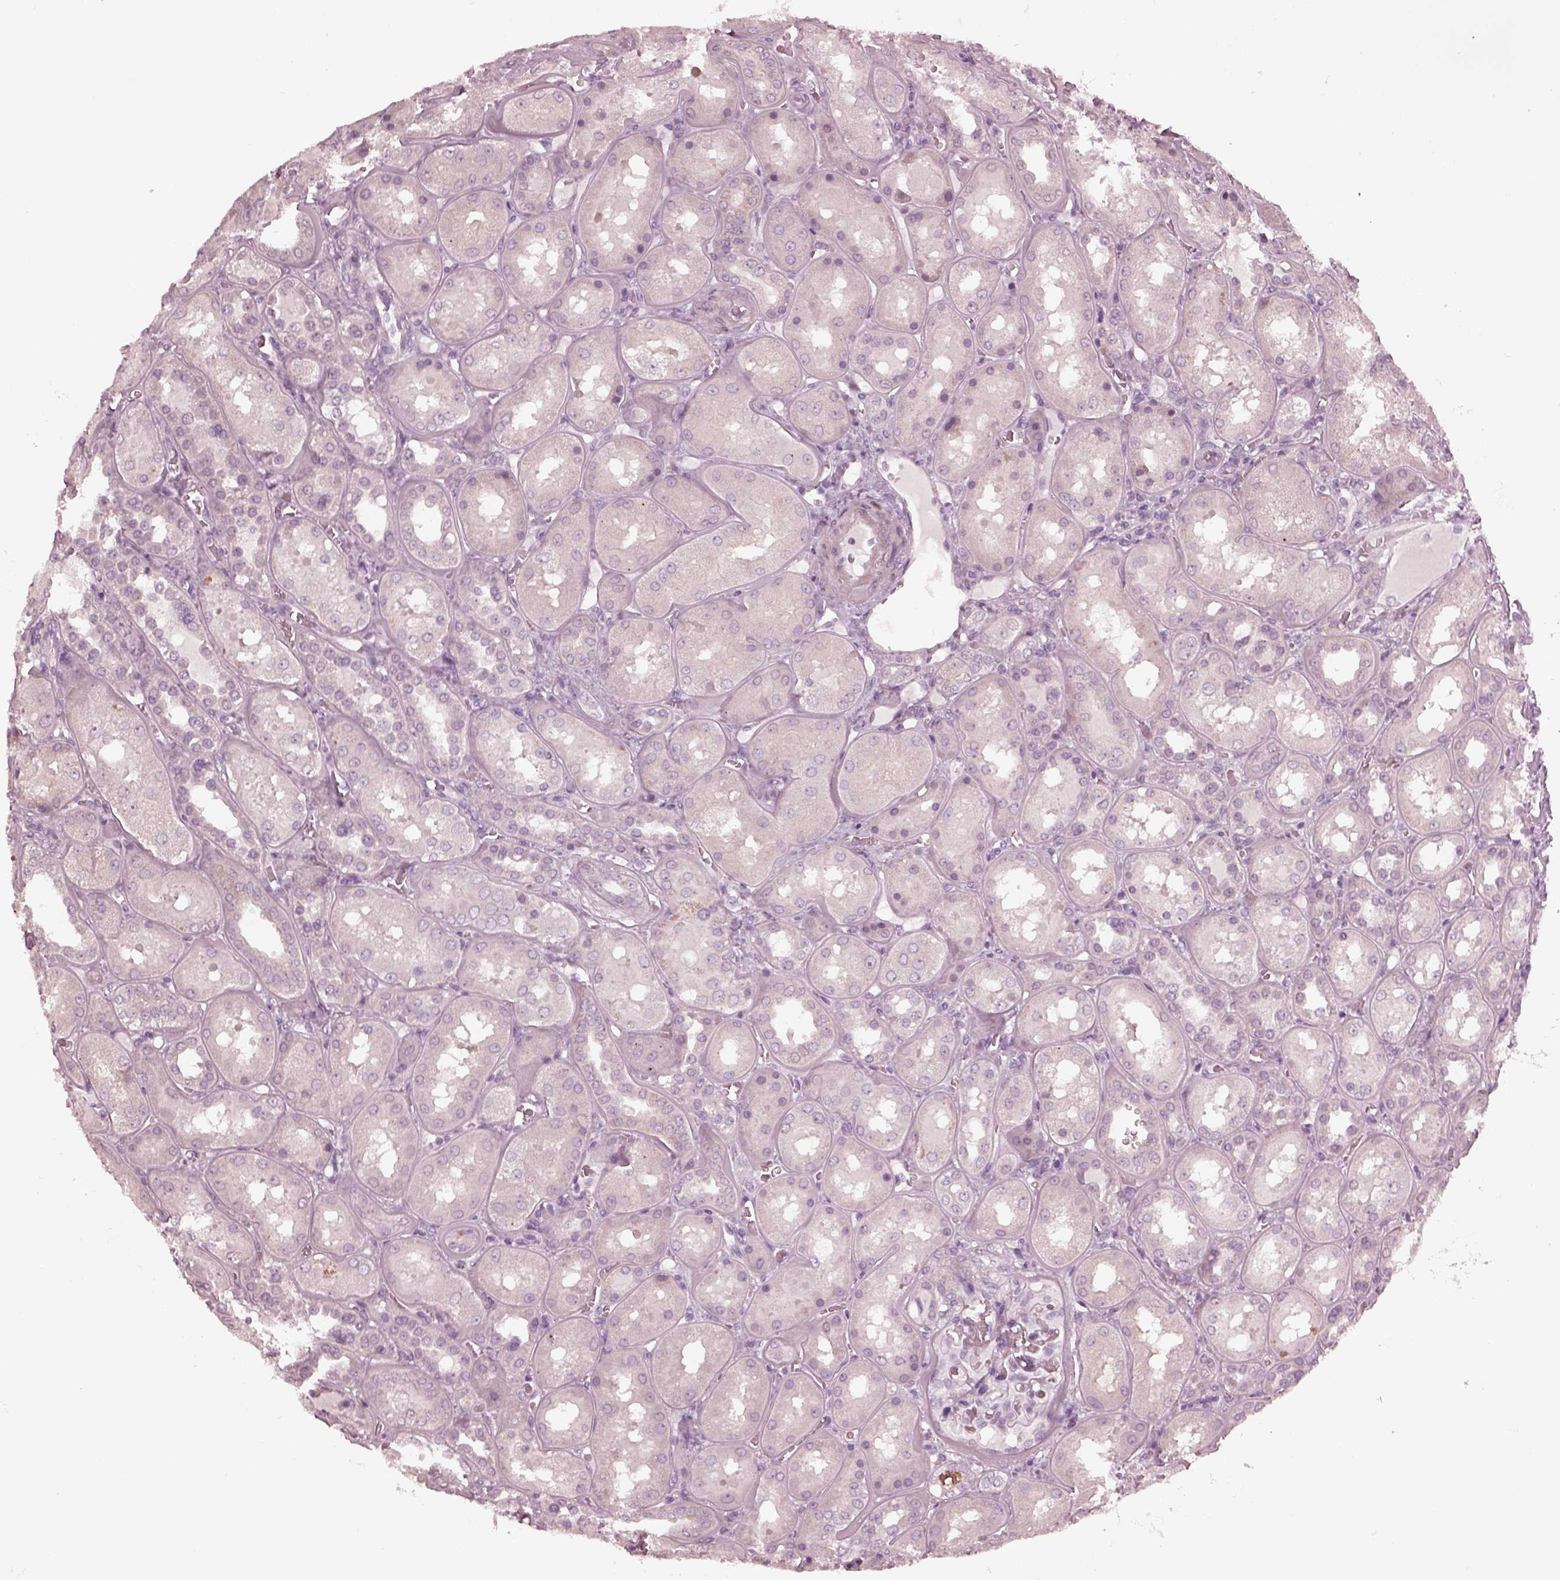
{"staining": {"intensity": "negative", "quantity": "none", "location": "none"}, "tissue": "kidney", "cell_type": "Cells in glomeruli", "image_type": "normal", "snomed": [{"axis": "morphology", "description": "Normal tissue, NOS"}, {"axis": "topography", "description": "Kidney"}], "caption": "This is a photomicrograph of IHC staining of normal kidney, which shows no expression in cells in glomeruli. The staining was performed using DAB (3,3'-diaminobenzidine) to visualize the protein expression in brown, while the nuclei were stained in blue with hematoxylin (Magnification: 20x).", "gene": "CCDC170", "patient": {"sex": "male", "age": 73}}